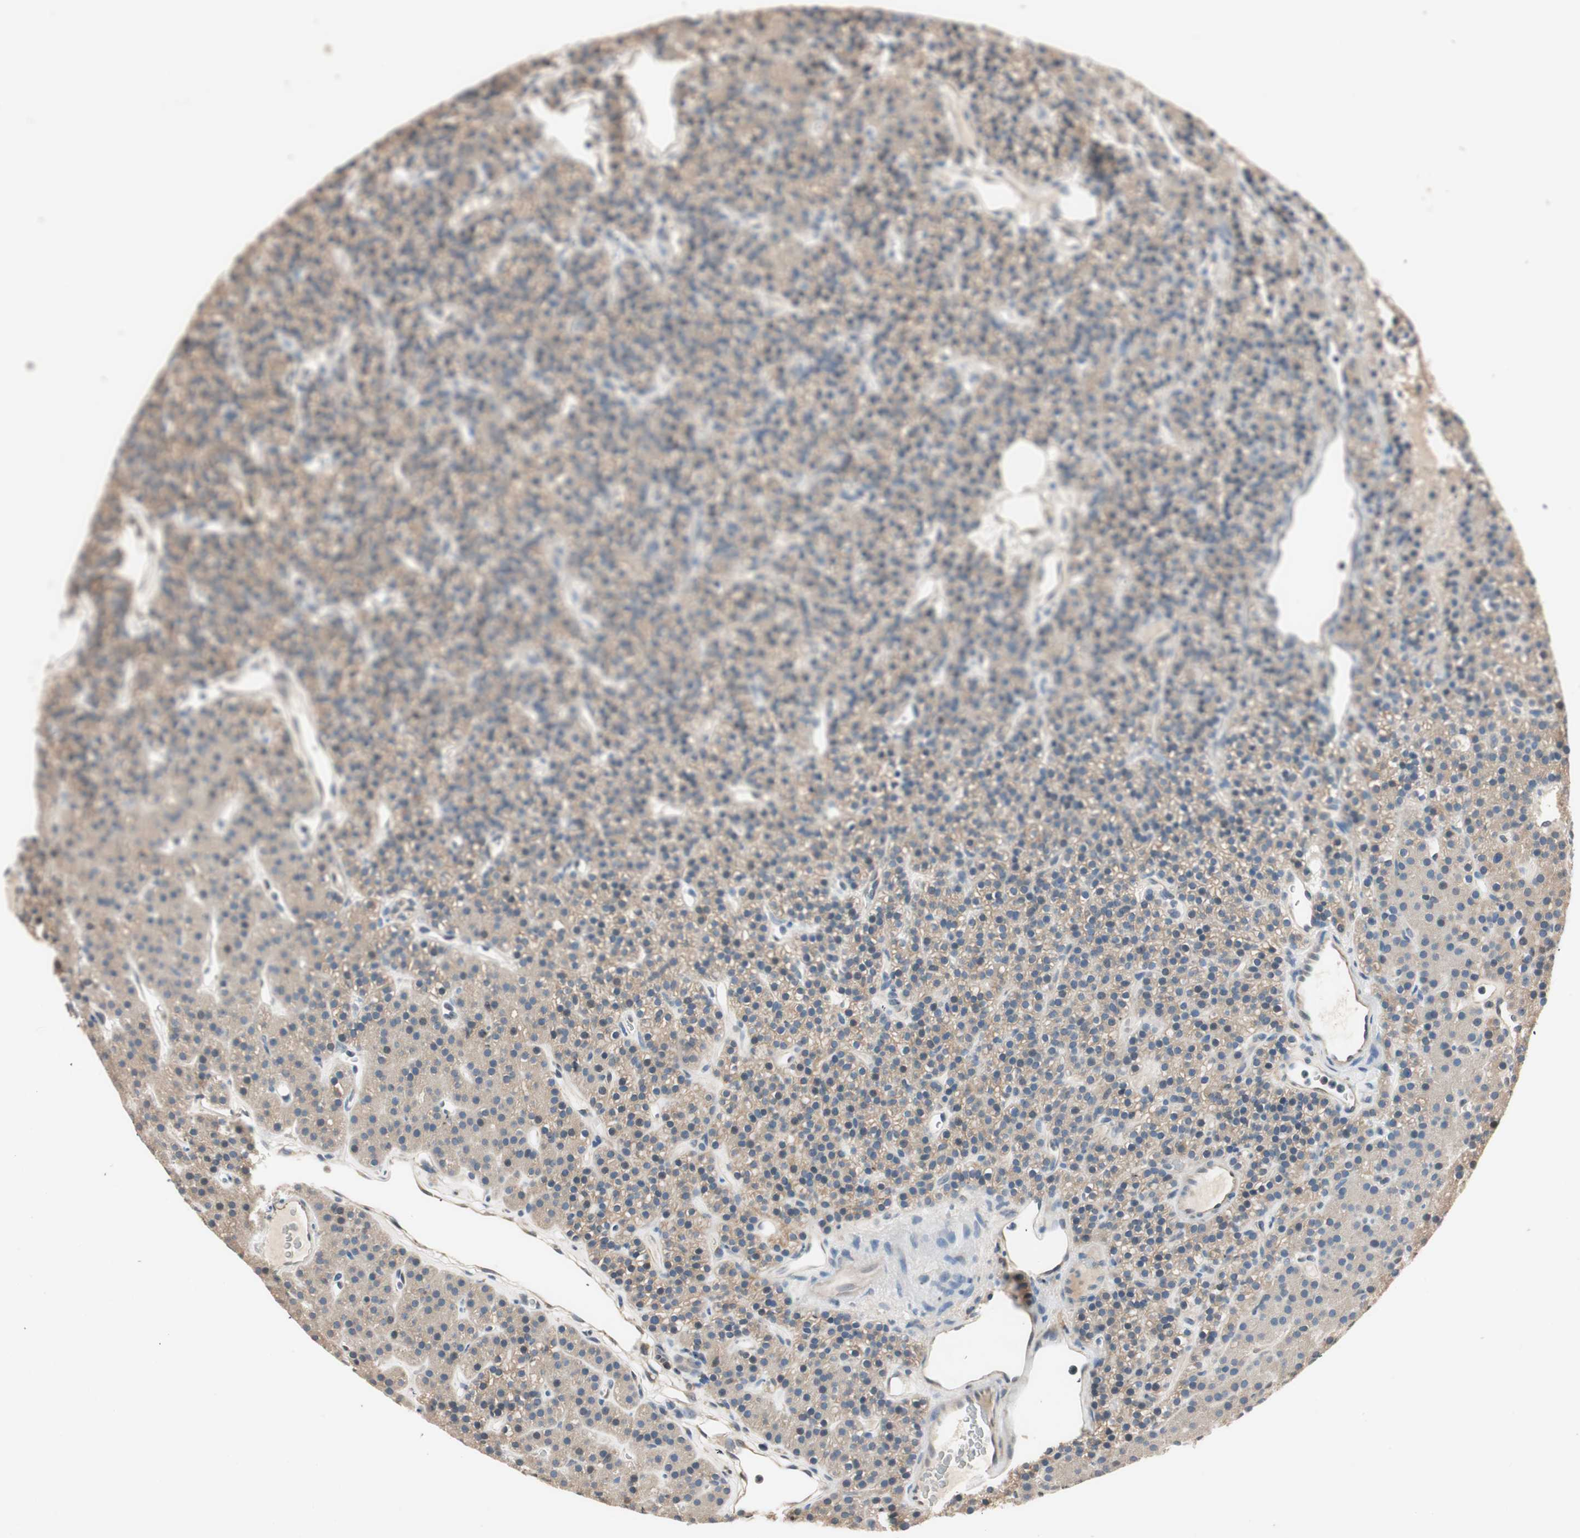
{"staining": {"intensity": "weak", "quantity": ">75%", "location": "cytoplasmic/membranous"}, "tissue": "parathyroid gland", "cell_type": "Glandular cells", "image_type": "normal", "snomed": [{"axis": "morphology", "description": "Normal tissue, NOS"}, {"axis": "morphology", "description": "Hyperplasia, NOS"}, {"axis": "topography", "description": "Parathyroid gland"}], "caption": "Parathyroid gland stained for a protein (brown) exhibits weak cytoplasmic/membranous positive expression in about >75% of glandular cells.", "gene": "SERPINB5", "patient": {"sex": "male", "age": 44}}